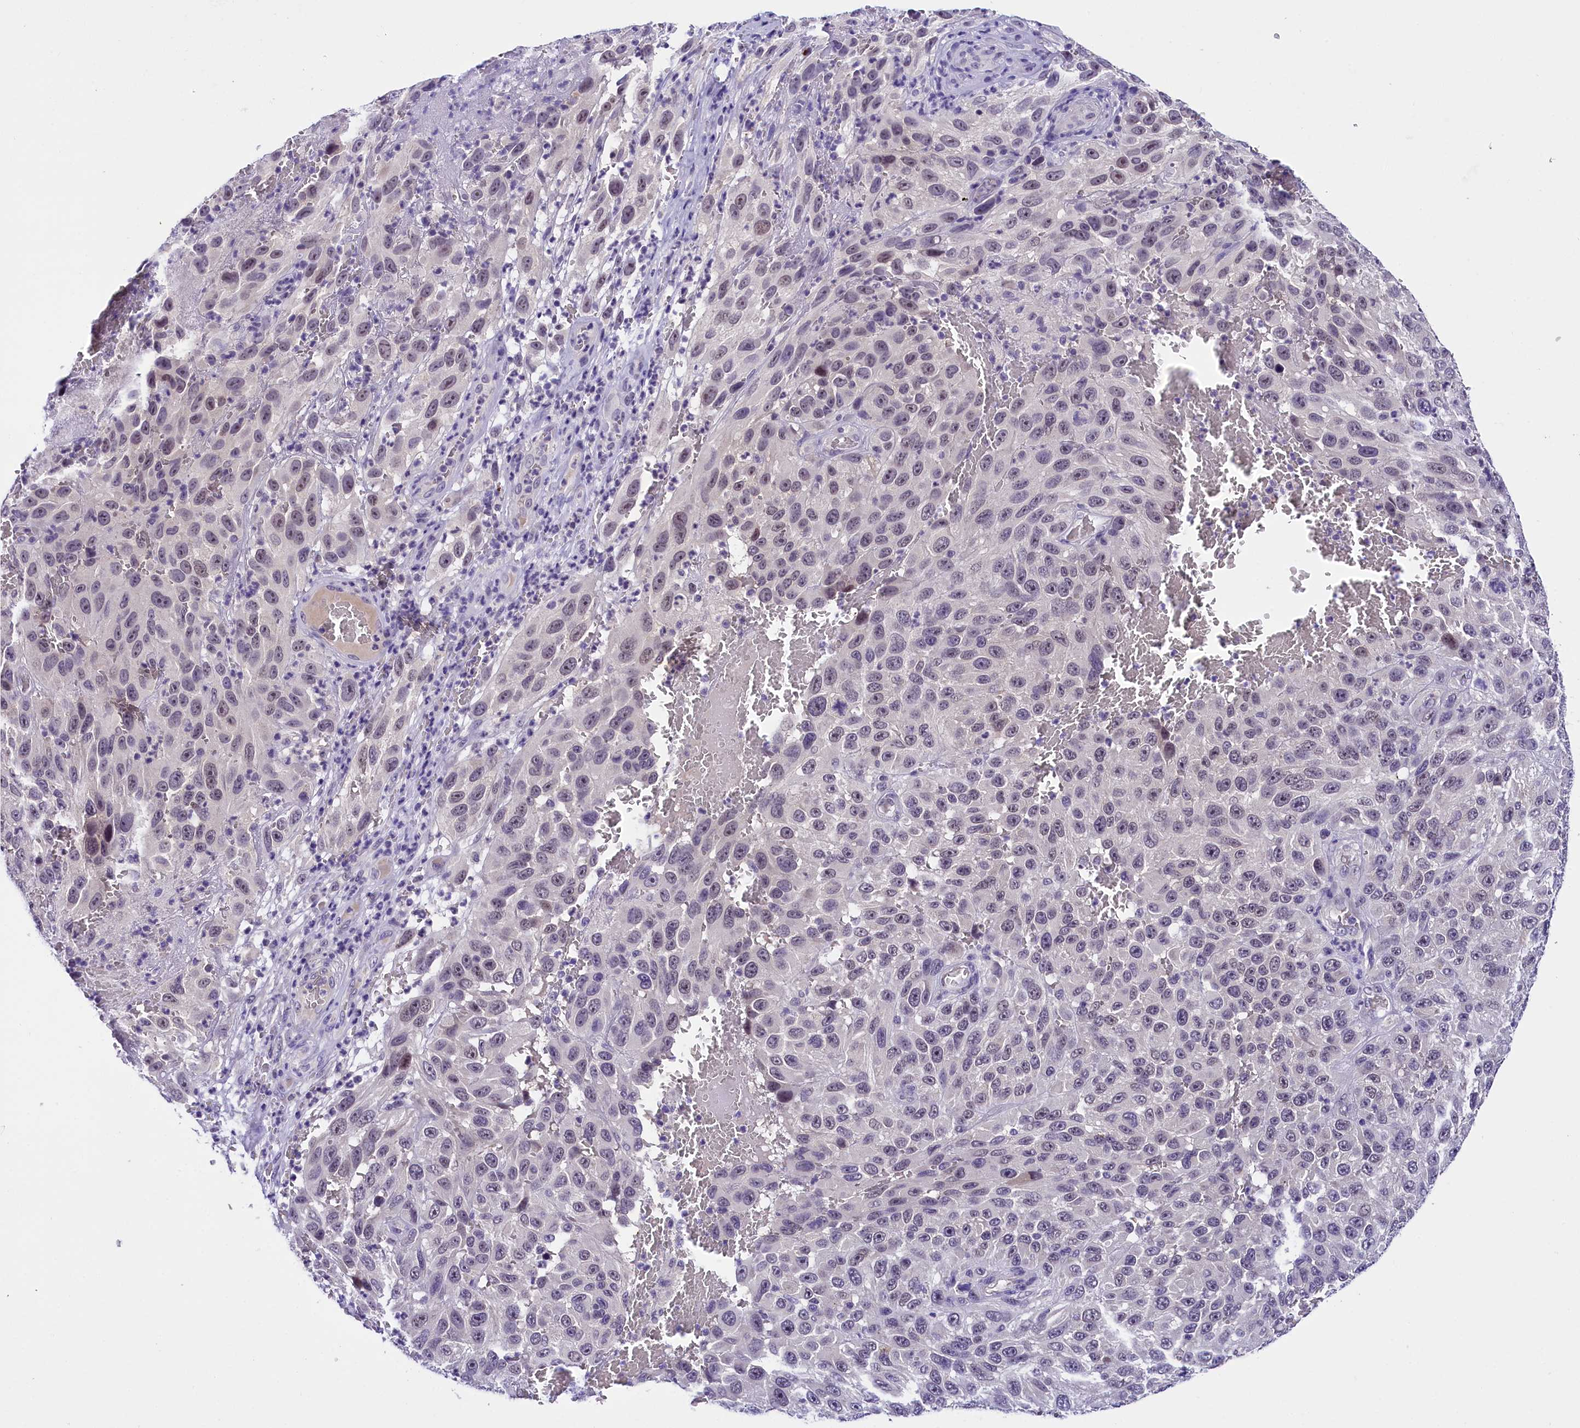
{"staining": {"intensity": "weak", "quantity": "<25%", "location": "nuclear"}, "tissue": "melanoma", "cell_type": "Tumor cells", "image_type": "cancer", "snomed": [{"axis": "morphology", "description": "Malignant melanoma, NOS"}, {"axis": "topography", "description": "Skin"}], "caption": "Tumor cells are negative for protein expression in human malignant melanoma.", "gene": "IQCN", "patient": {"sex": "female", "age": 96}}